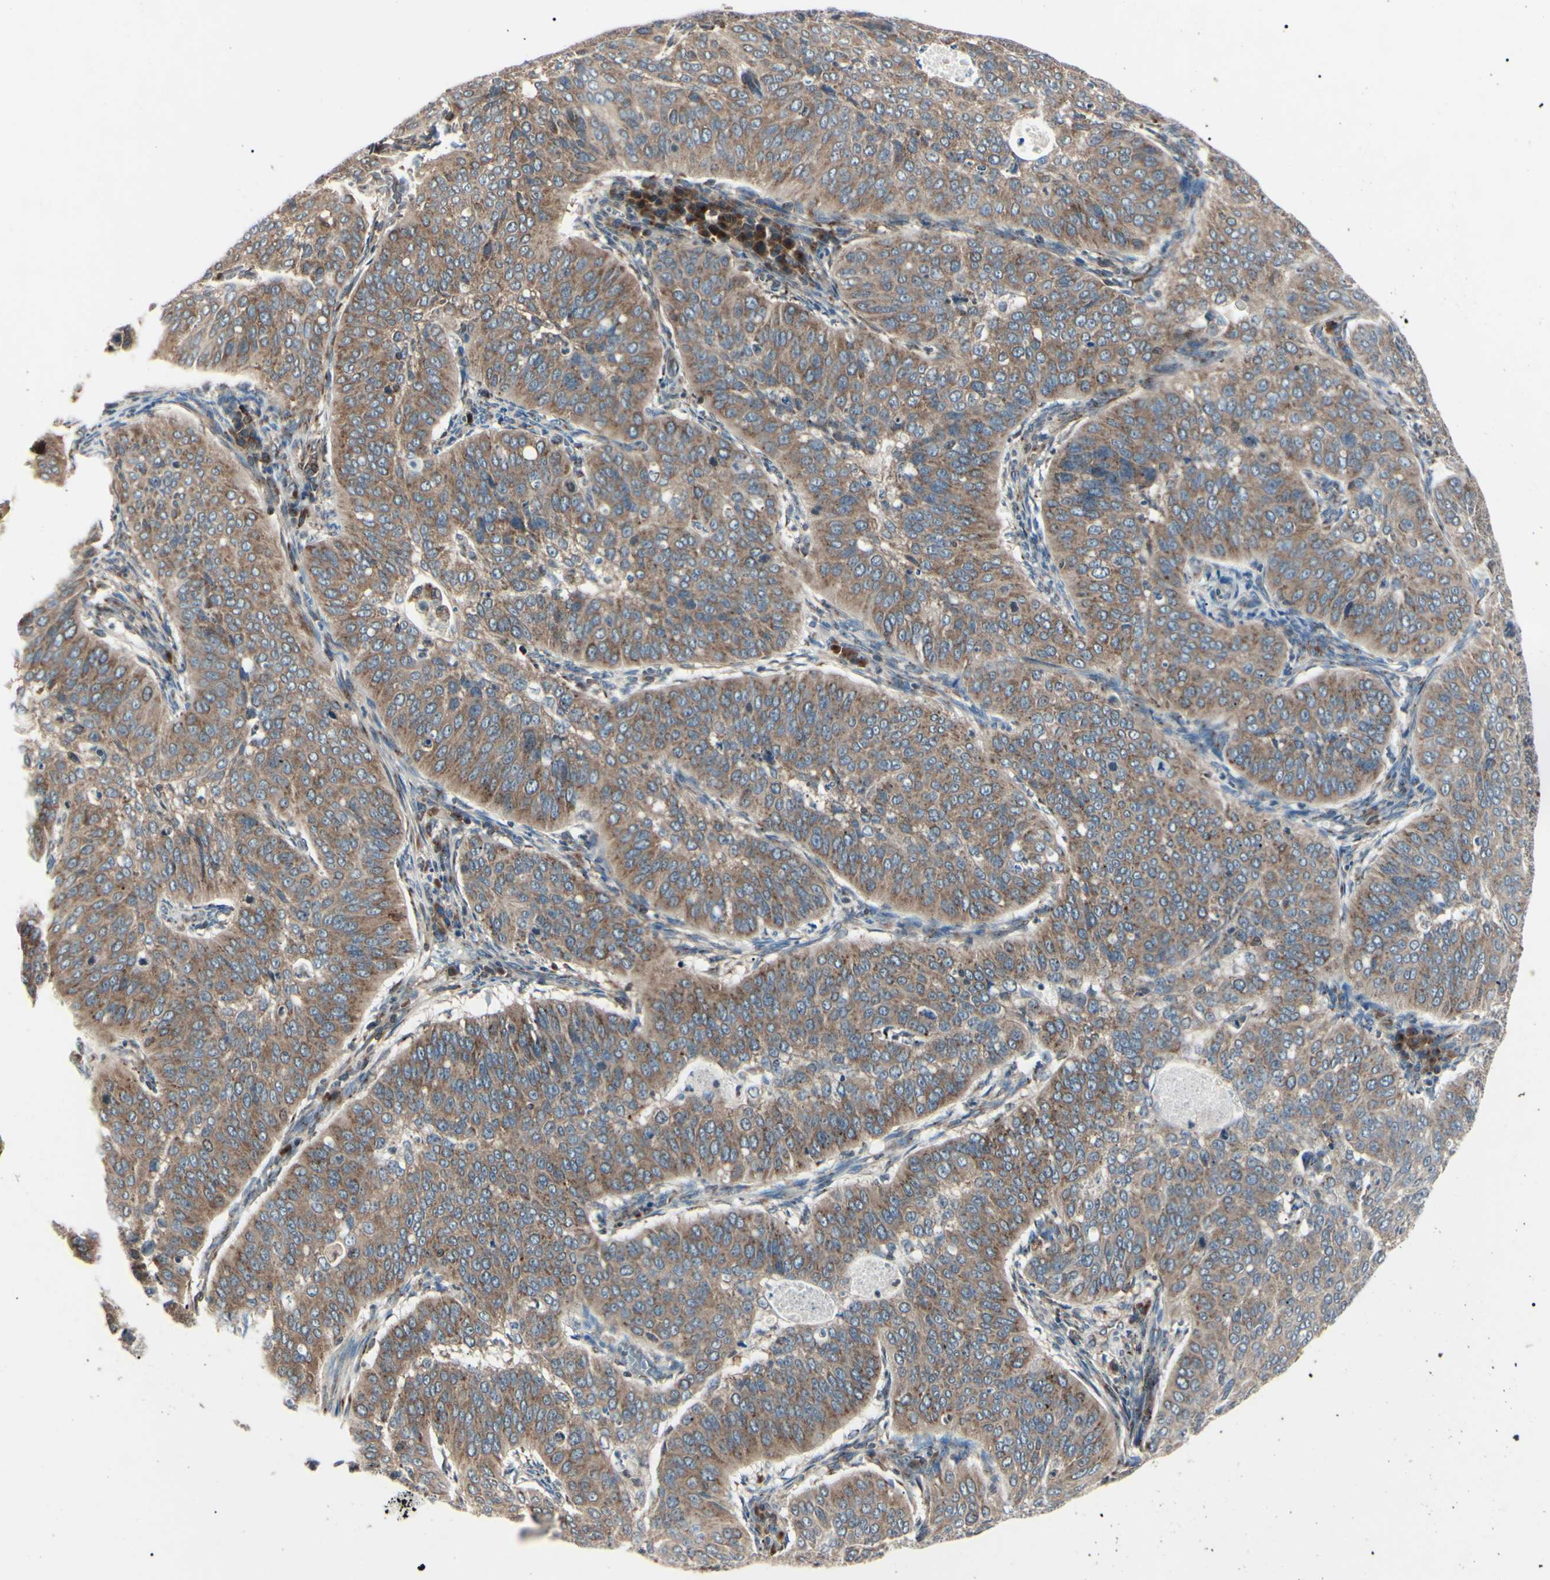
{"staining": {"intensity": "moderate", "quantity": ">75%", "location": "cytoplasmic/membranous"}, "tissue": "cervical cancer", "cell_type": "Tumor cells", "image_type": "cancer", "snomed": [{"axis": "morphology", "description": "Normal tissue, NOS"}, {"axis": "morphology", "description": "Squamous cell carcinoma, NOS"}, {"axis": "topography", "description": "Cervix"}], "caption": "Immunohistochemical staining of human cervical cancer shows moderate cytoplasmic/membranous protein staining in approximately >75% of tumor cells.", "gene": "MAPRE1", "patient": {"sex": "female", "age": 39}}